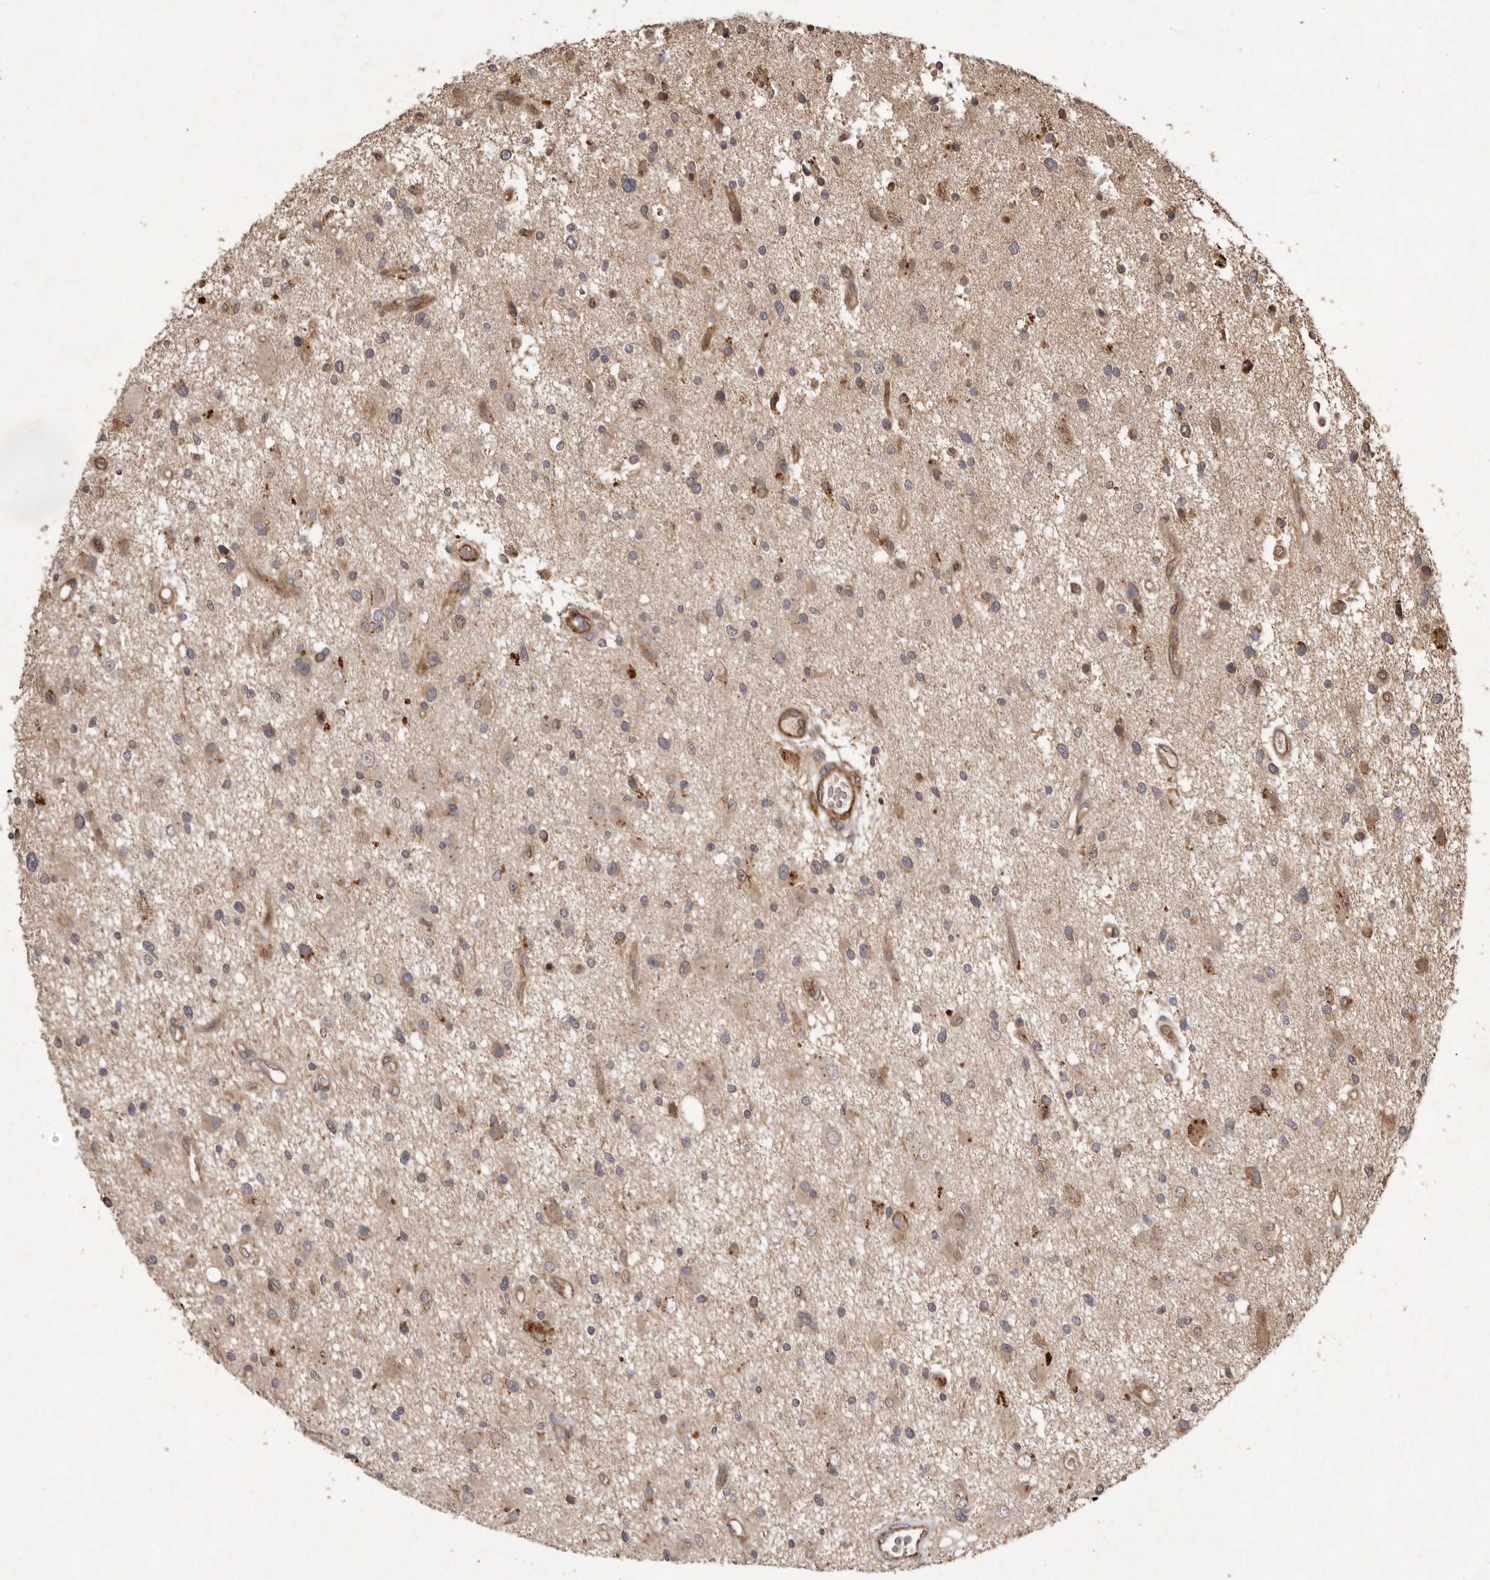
{"staining": {"intensity": "weak", "quantity": ">75%", "location": "cytoplasmic/membranous"}, "tissue": "glioma", "cell_type": "Tumor cells", "image_type": "cancer", "snomed": [{"axis": "morphology", "description": "Glioma, malignant, High grade"}, {"axis": "topography", "description": "Brain"}], "caption": "Immunohistochemical staining of high-grade glioma (malignant) displays weak cytoplasmic/membranous protein expression in approximately >75% of tumor cells.", "gene": "SEMA3A", "patient": {"sex": "male", "age": 33}}